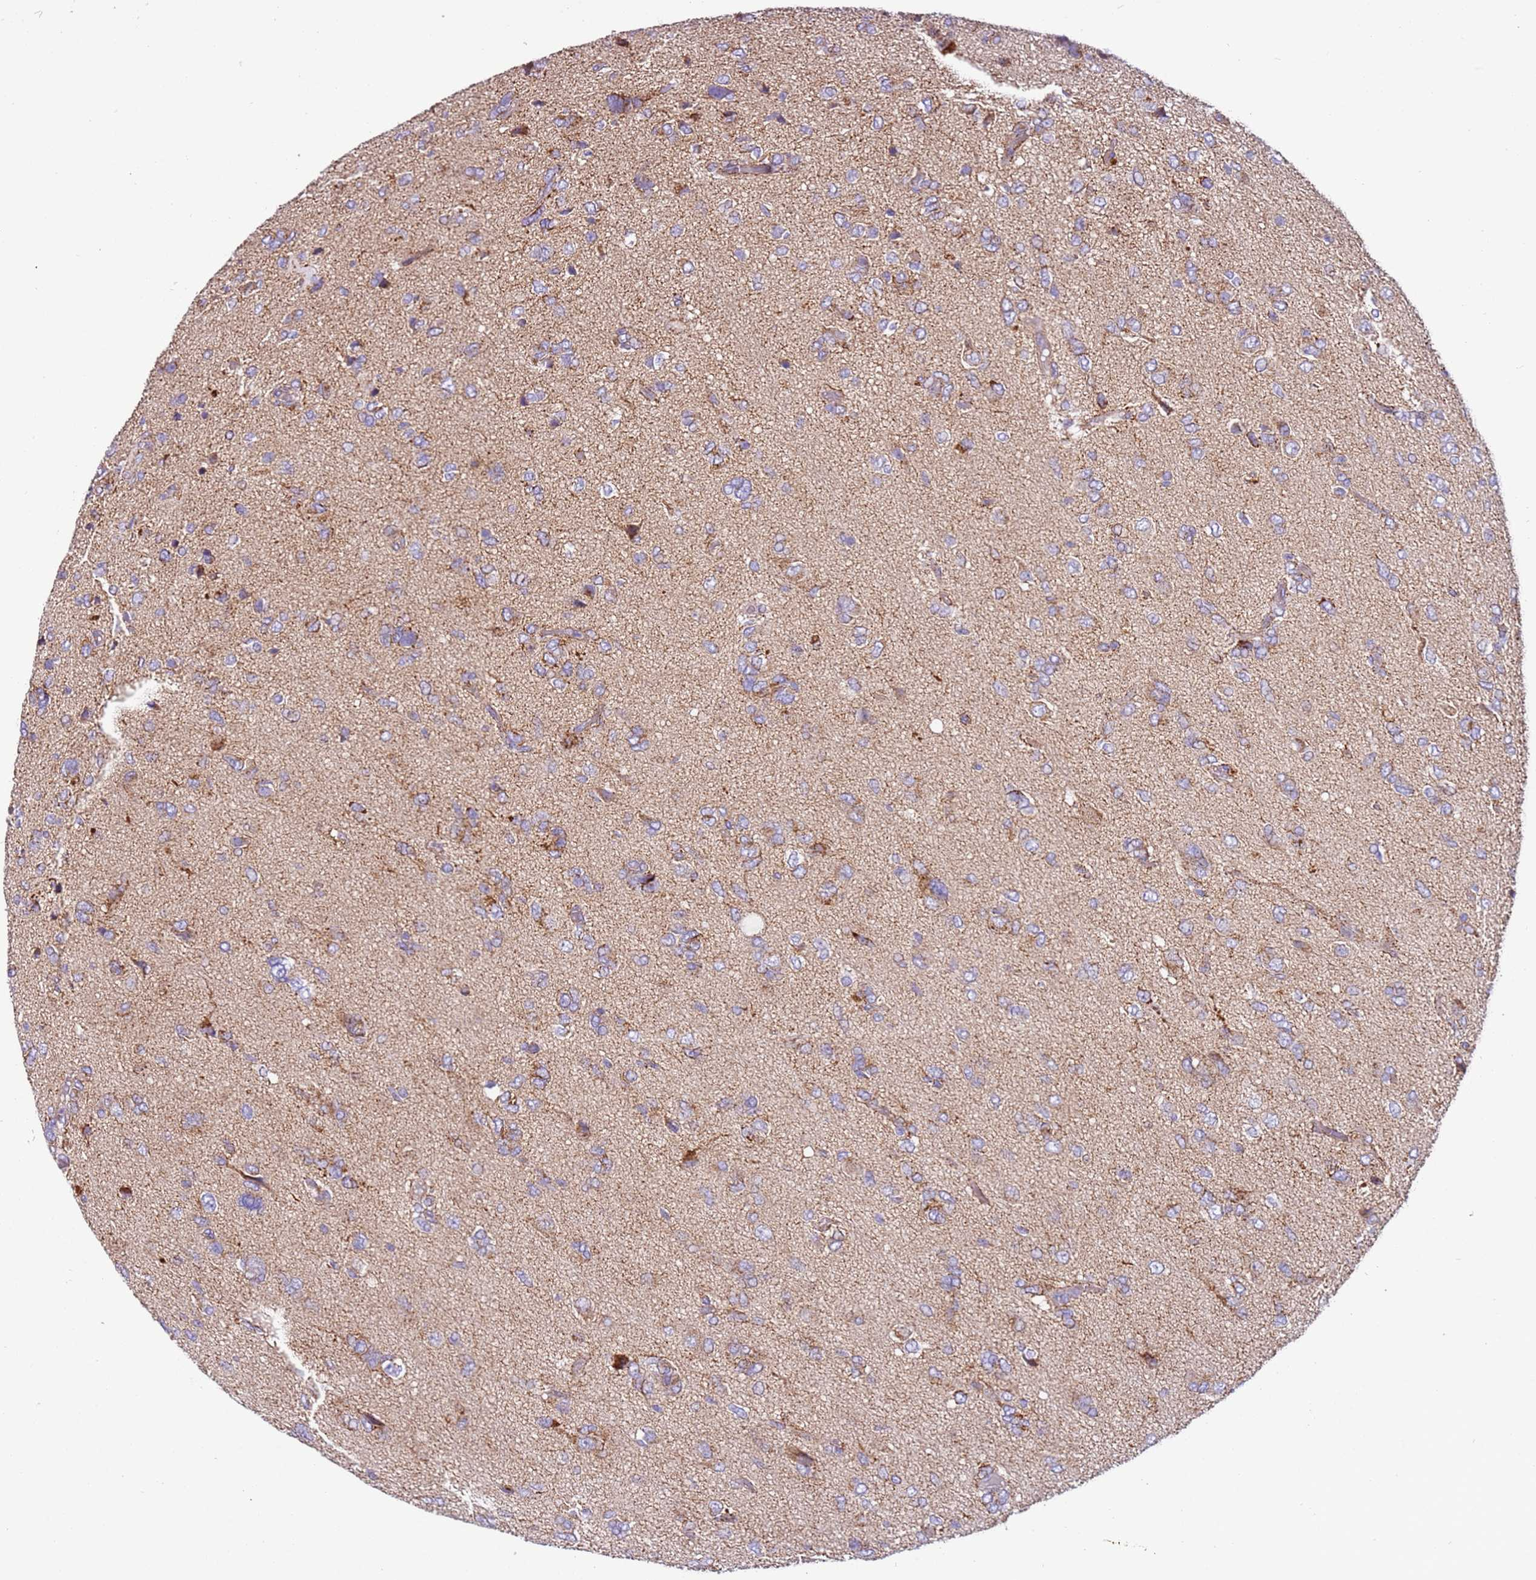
{"staining": {"intensity": "moderate", "quantity": "<25%", "location": "cytoplasmic/membranous"}, "tissue": "glioma", "cell_type": "Tumor cells", "image_type": "cancer", "snomed": [{"axis": "morphology", "description": "Glioma, malignant, High grade"}, {"axis": "topography", "description": "Brain"}], "caption": "Malignant high-grade glioma stained with a protein marker exhibits moderate staining in tumor cells.", "gene": "MRPL20", "patient": {"sex": "female", "age": 59}}